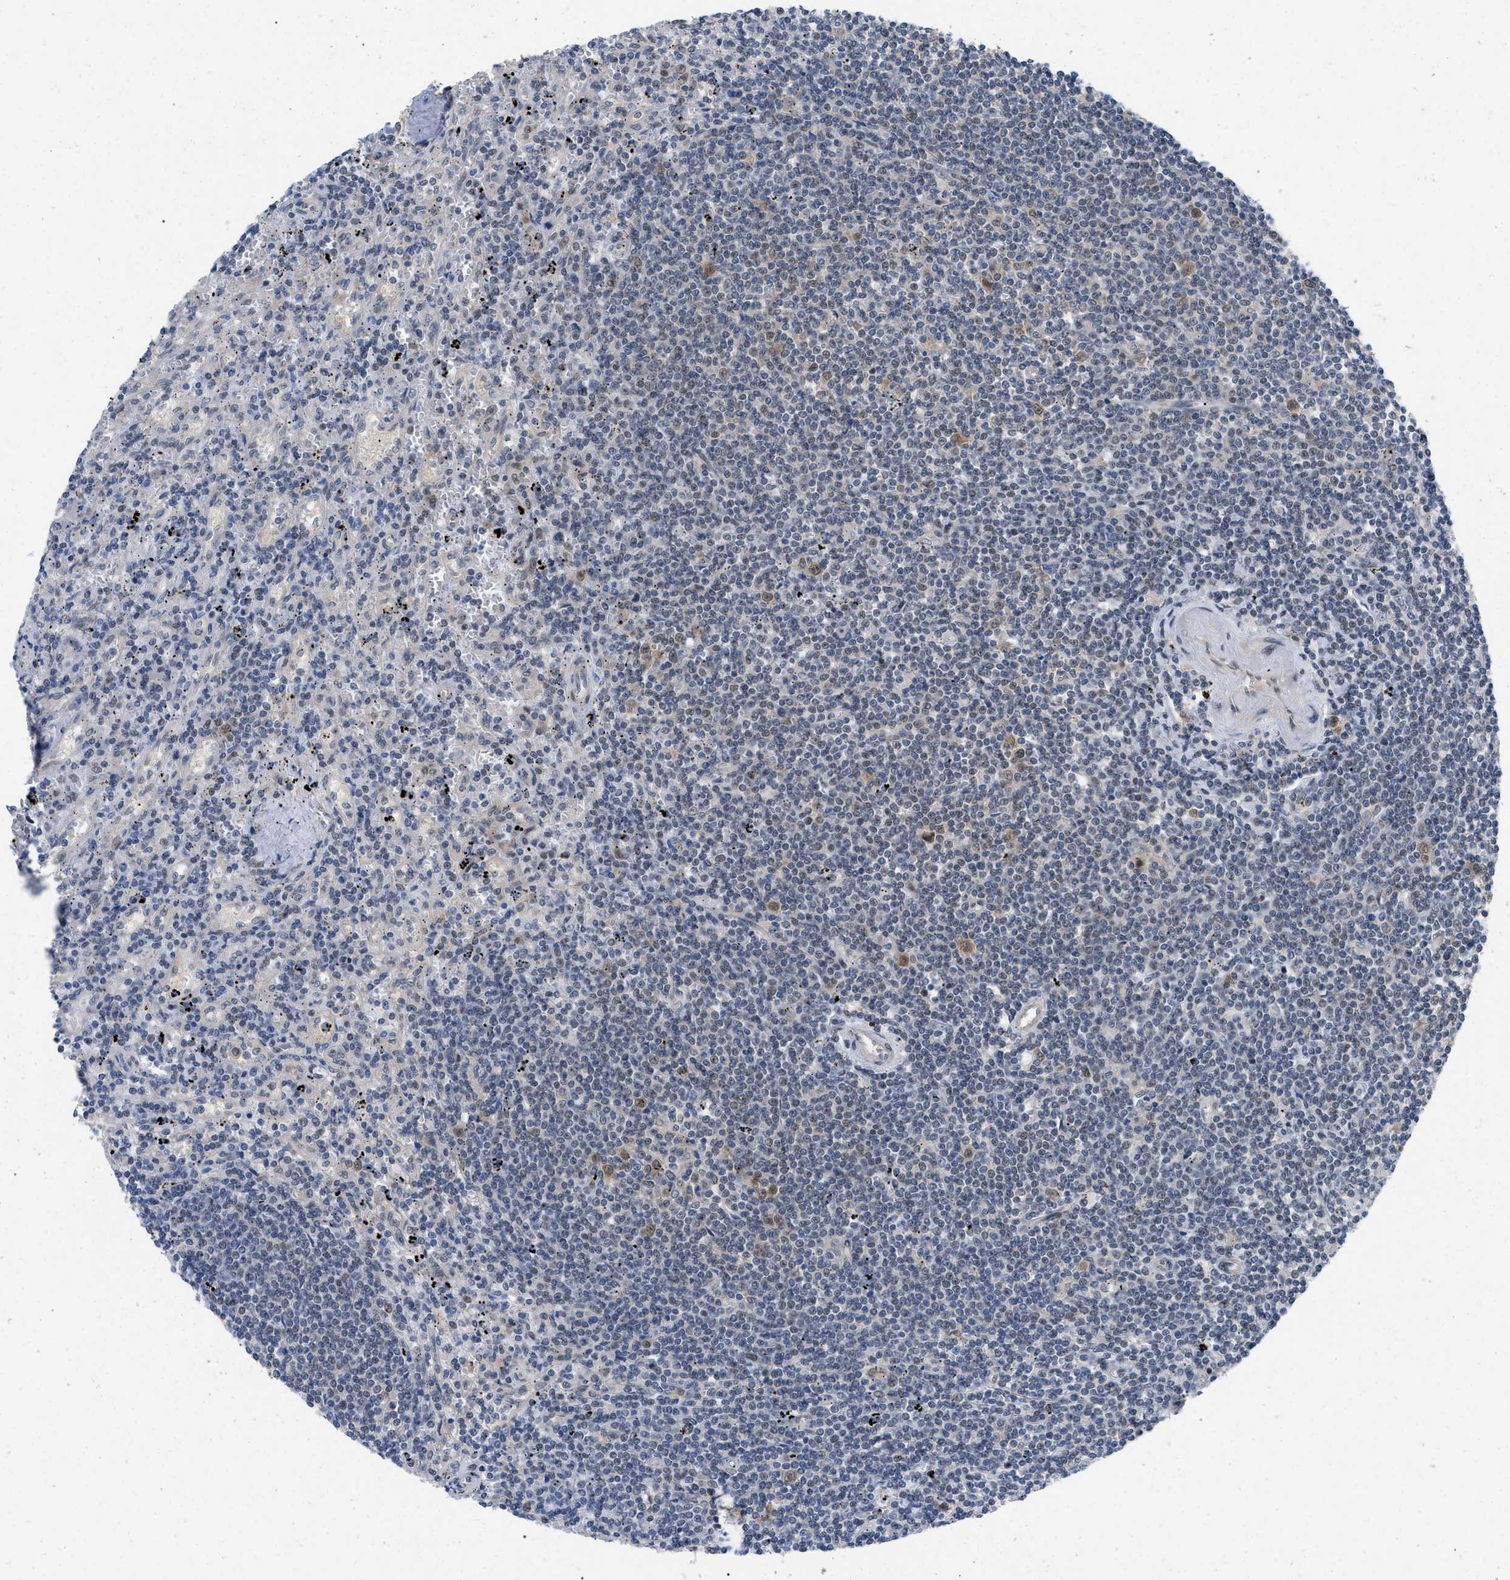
{"staining": {"intensity": "weak", "quantity": "<25%", "location": "nuclear"}, "tissue": "lymphoma", "cell_type": "Tumor cells", "image_type": "cancer", "snomed": [{"axis": "morphology", "description": "Malignant lymphoma, non-Hodgkin's type, Low grade"}, {"axis": "topography", "description": "Spleen"}], "caption": "This is an immunohistochemistry (IHC) image of lymphoma. There is no positivity in tumor cells.", "gene": "GARRE1", "patient": {"sex": "male", "age": 76}}